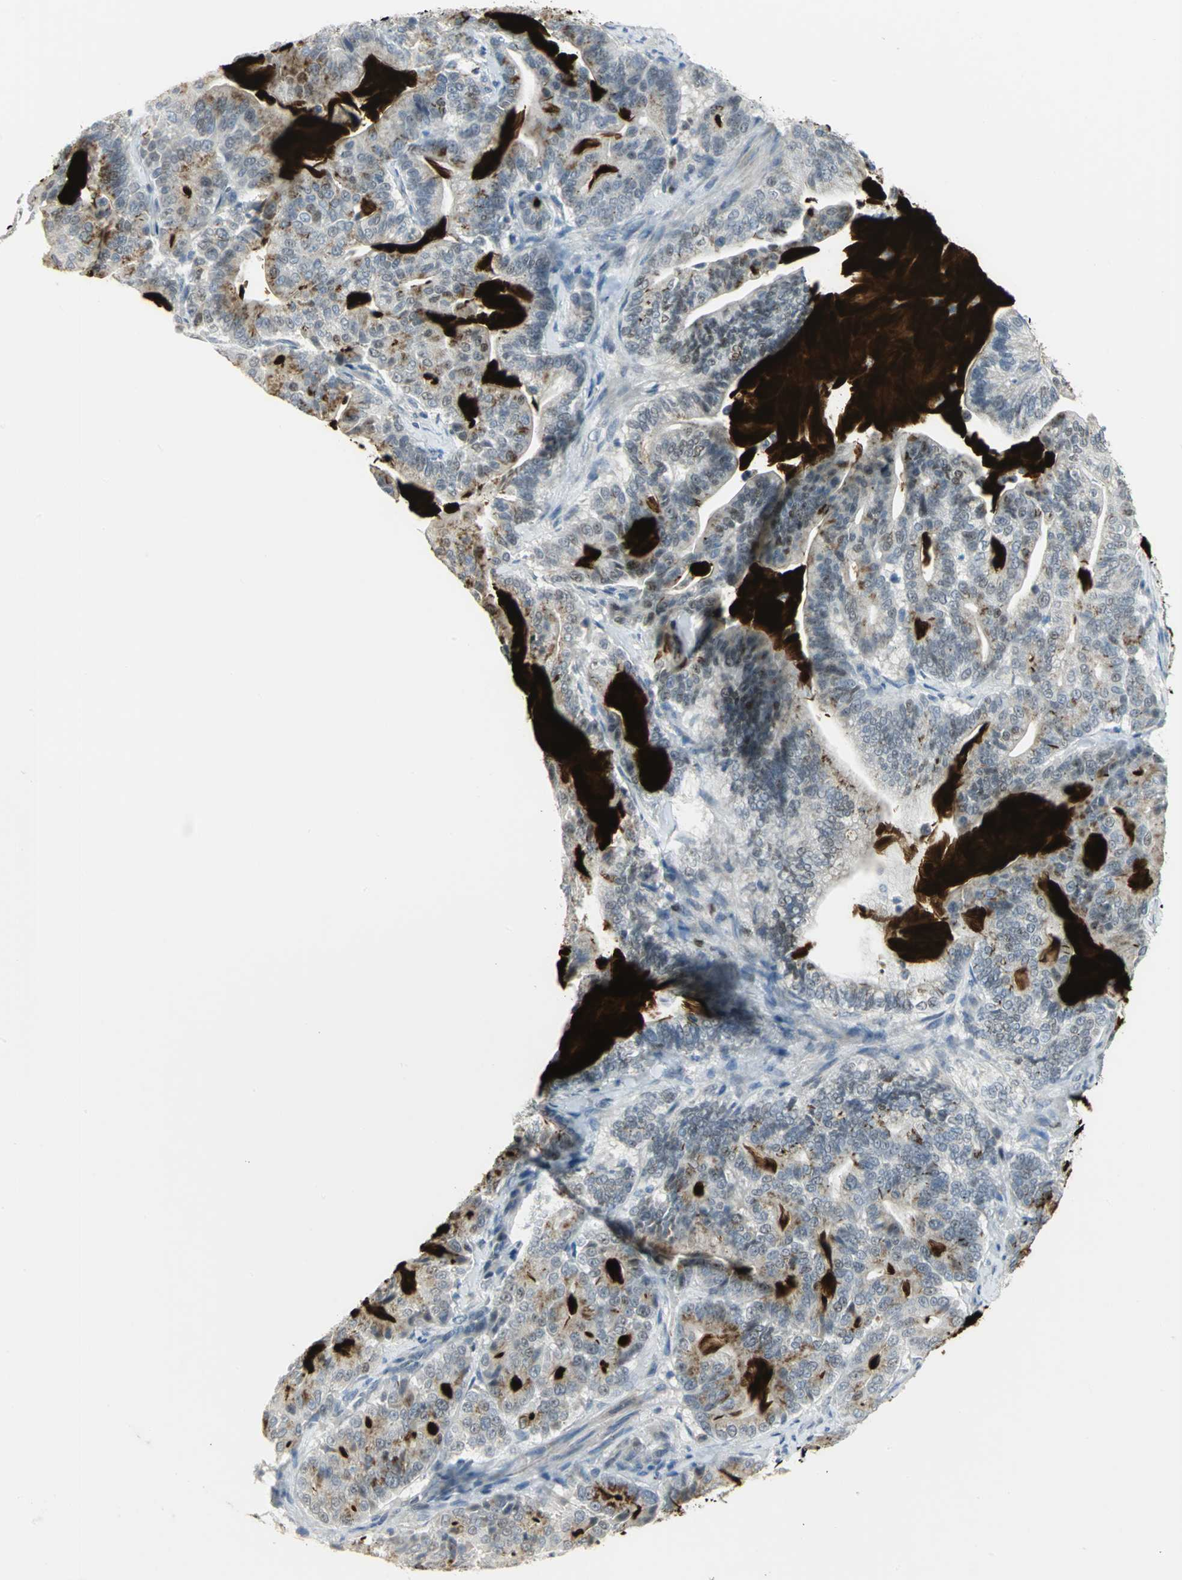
{"staining": {"intensity": "negative", "quantity": "none", "location": "none"}, "tissue": "pancreatic cancer", "cell_type": "Tumor cells", "image_type": "cancer", "snomed": [{"axis": "morphology", "description": "Adenocarcinoma, NOS"}, {"axis": "topography", "description": "Pancreas"}], "caption": "IHC histopathology image of neoplastic tissue: human adenocarcinoma (pancreatic) stained with DAB (3,3'-diaminobenzidine) exhibits no significant protein expression in tumor cells. (Brightfield microscopy of DAB (3,3'-diaminobenzidine) immunohistochemistry (IHC) at high magnification).", "gene": "BCL6", "patient": {"sex": "male", "age": 63}}